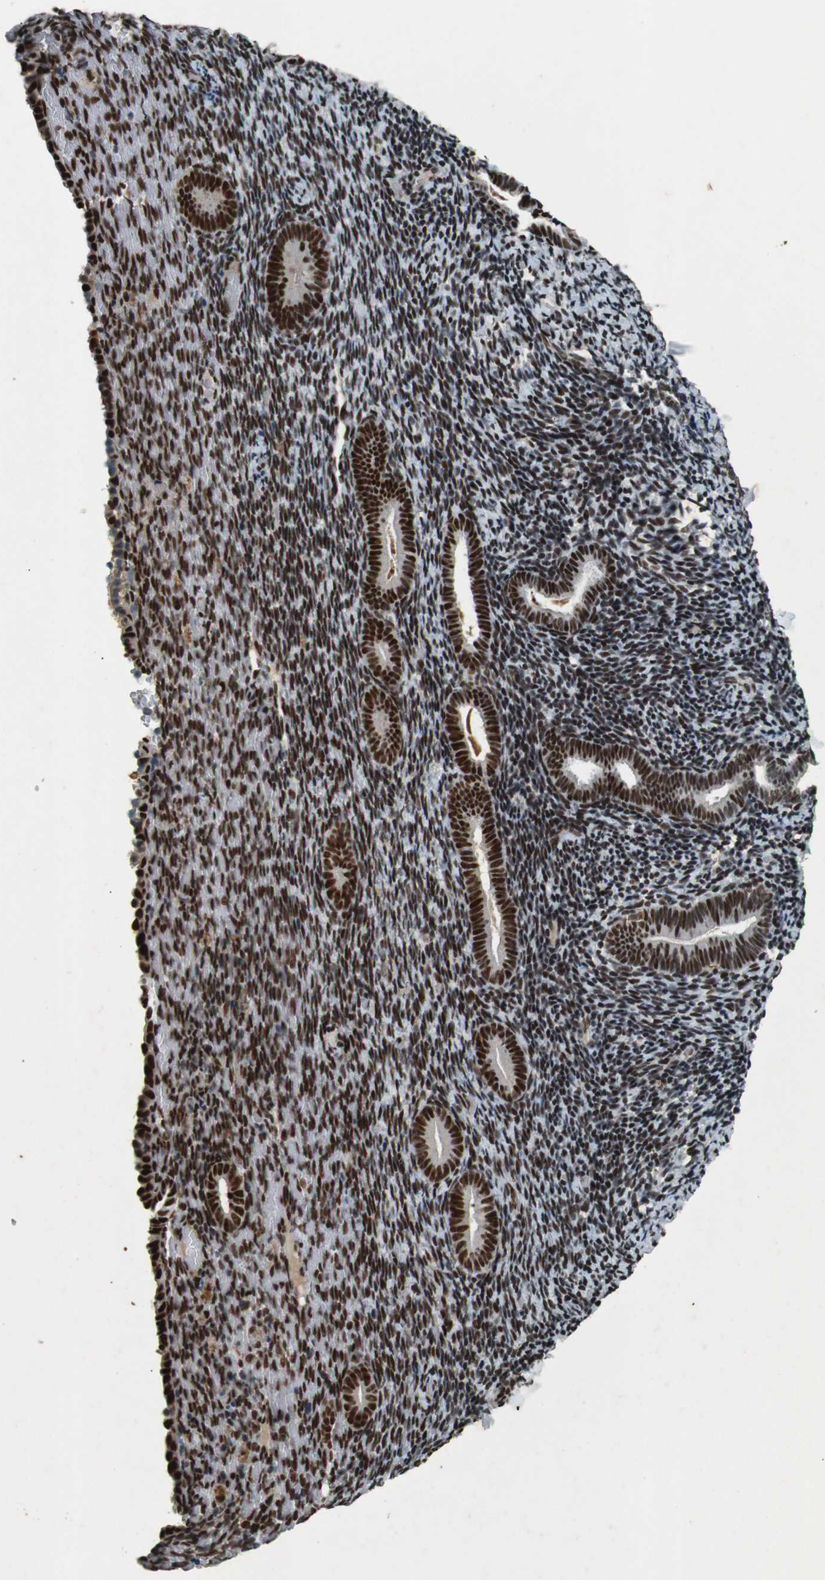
{"staining": {"intensity": "strong", "quantity": ">75%", "location": "nuclear"}, "tissue": "endometrium", "cell_type": "Cells in endometrial stroma", "image_type": "normal", "snomed": [{"axis": "morphology", "description": "Normal tissue, NOS"}, {"axis": "topography", "description": "Endometrium"}], "caption": "Strong nuclear protein staining is appreciated in approximately >75% of cells in endometrial stroma in endometrium.", "gene": "HEXIM1", "patient": {"sex": "female", "age": 51}}